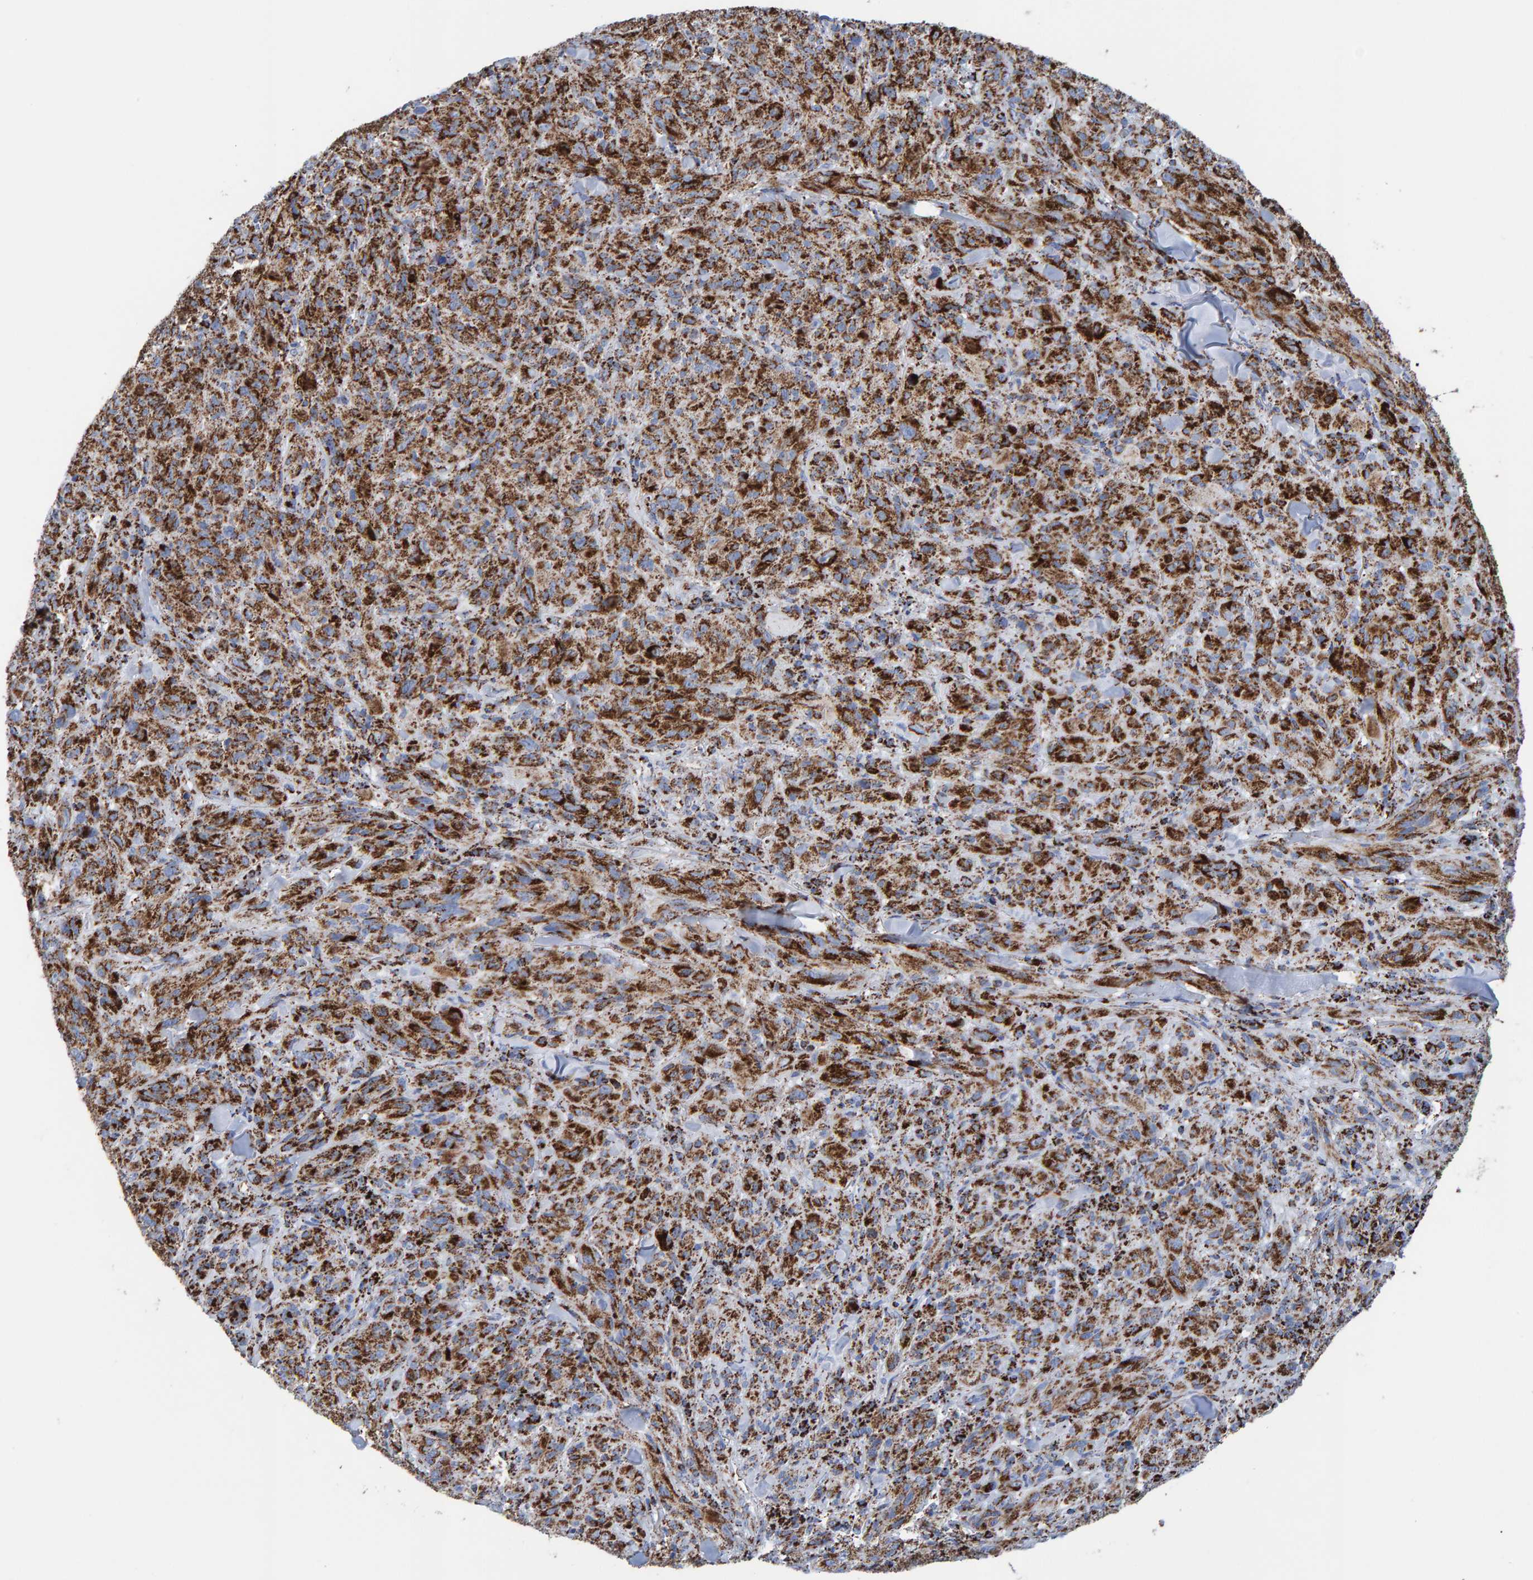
{"staining": {"intensity": "strong", "quantity": ">75%", "location": "cytoplasmic/membranous"}, "tissue": "melanoma", "cell_type": "Tumor cells", "image_type": "cancer", "snomed": [{"axis": "morphology", "description": "Malignant melanoma, NOS"}, {"axis": "topography", "description": "Skin of head"}], "caption": "The photomicrograph shows staining of malignant melanoma, revealing strong cytoplasmic/membranous protein expression (brown color) within tumor cells.", "gene": "ENSG00000262660", "patient": {"sex": "male", "age": 96}}